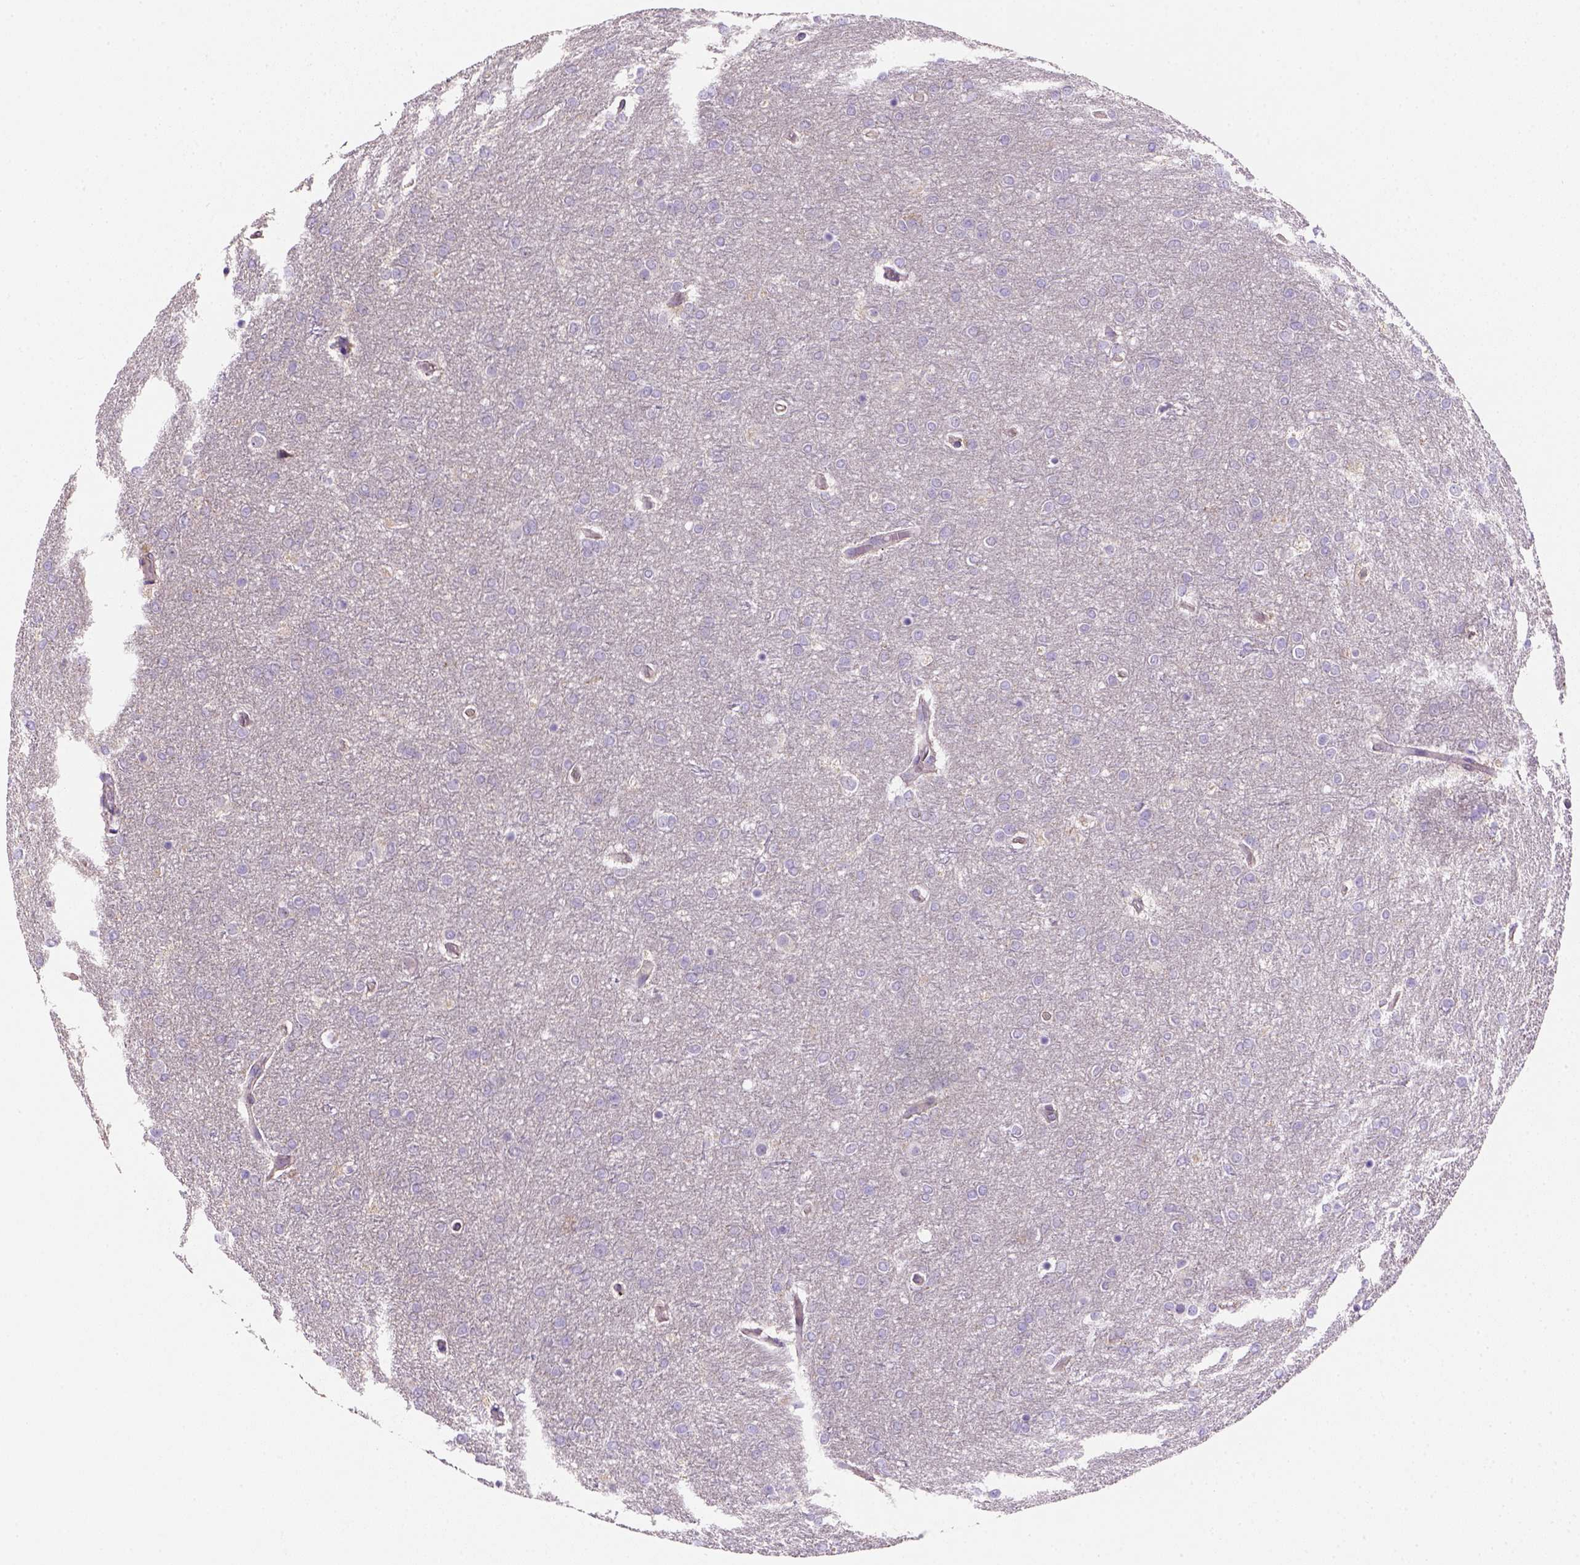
{"staining": {"intensity": "negative", "quantity": "none", "location": "none"}, "tissue": "glioma", "cell_type": "Tumor cells", "image_type": "cancer", "snomed": [{"axis": "morphology", "description": "Glioma, malignant, High grade"}, {"axis": "topography", "description": "Brain"}], "caption": "Tumor cells are negative for brown protein staining in glioma.", "gene": "HTRA1", "patient": {"sex": "female", "age": 61}}